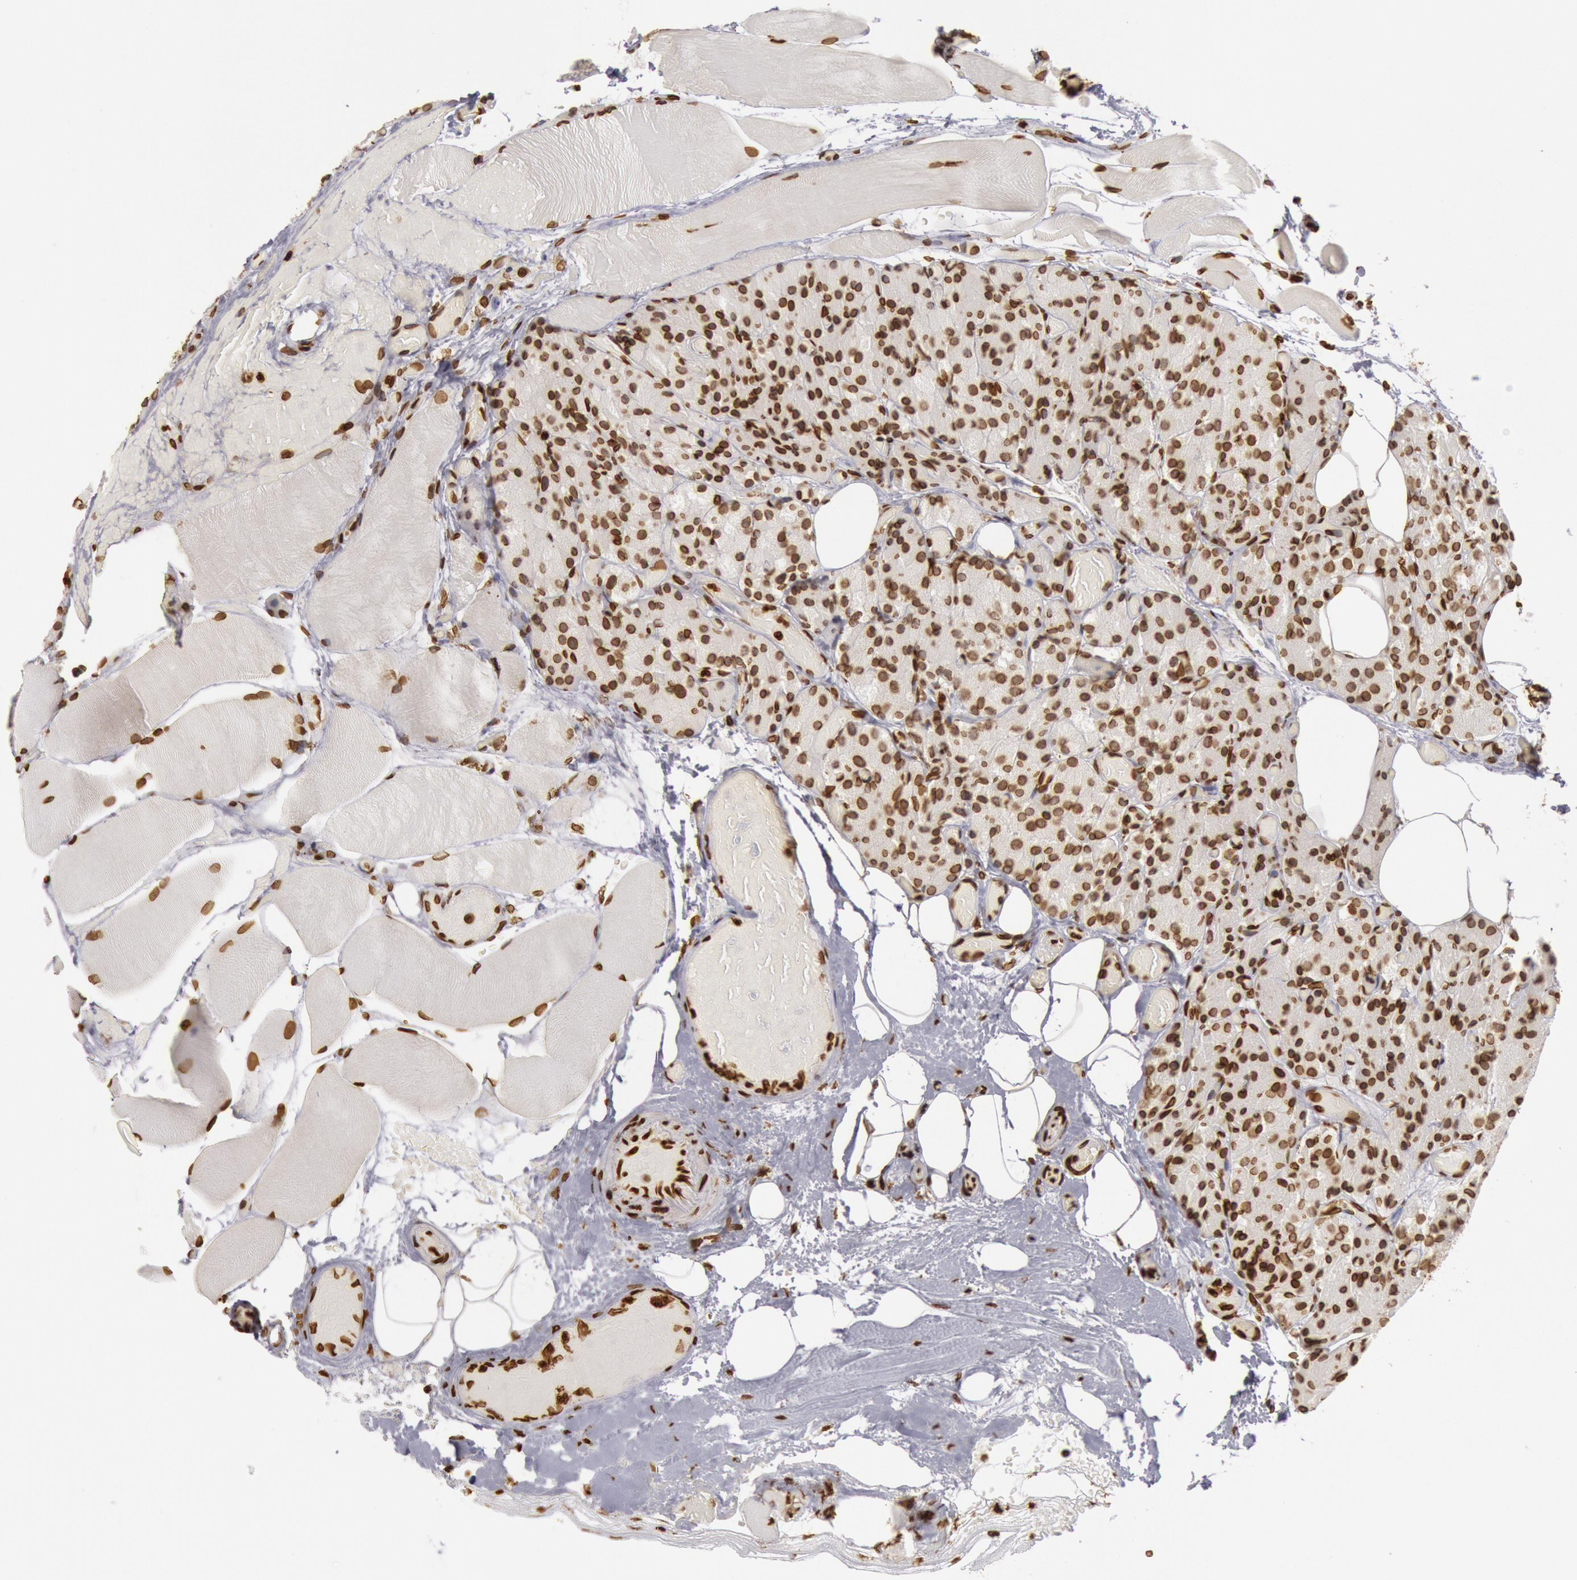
{"staining": {"intensity": "strong", "quantity": ">75%", "location": "nuclear"}, "tissue": "parathyroid gland", "cell_type": "Glandular cells", "image_type": "normal", "snomed": [{"axis": "morphology", "description": "Normal tissue, NOS"}, {"axis": "topography", "description": "Skeletal muscle"}, {"axis": "topography", "description": "Parathyroid gland"}], "caption": "Approximately >75% of glandular cells in benign parathyroid gland reveal strong nuclear protein staining as visualized by brown immunohistochemical staining.", "gene": "SUN2", "patient": {"sex": "female", "age": 37}}